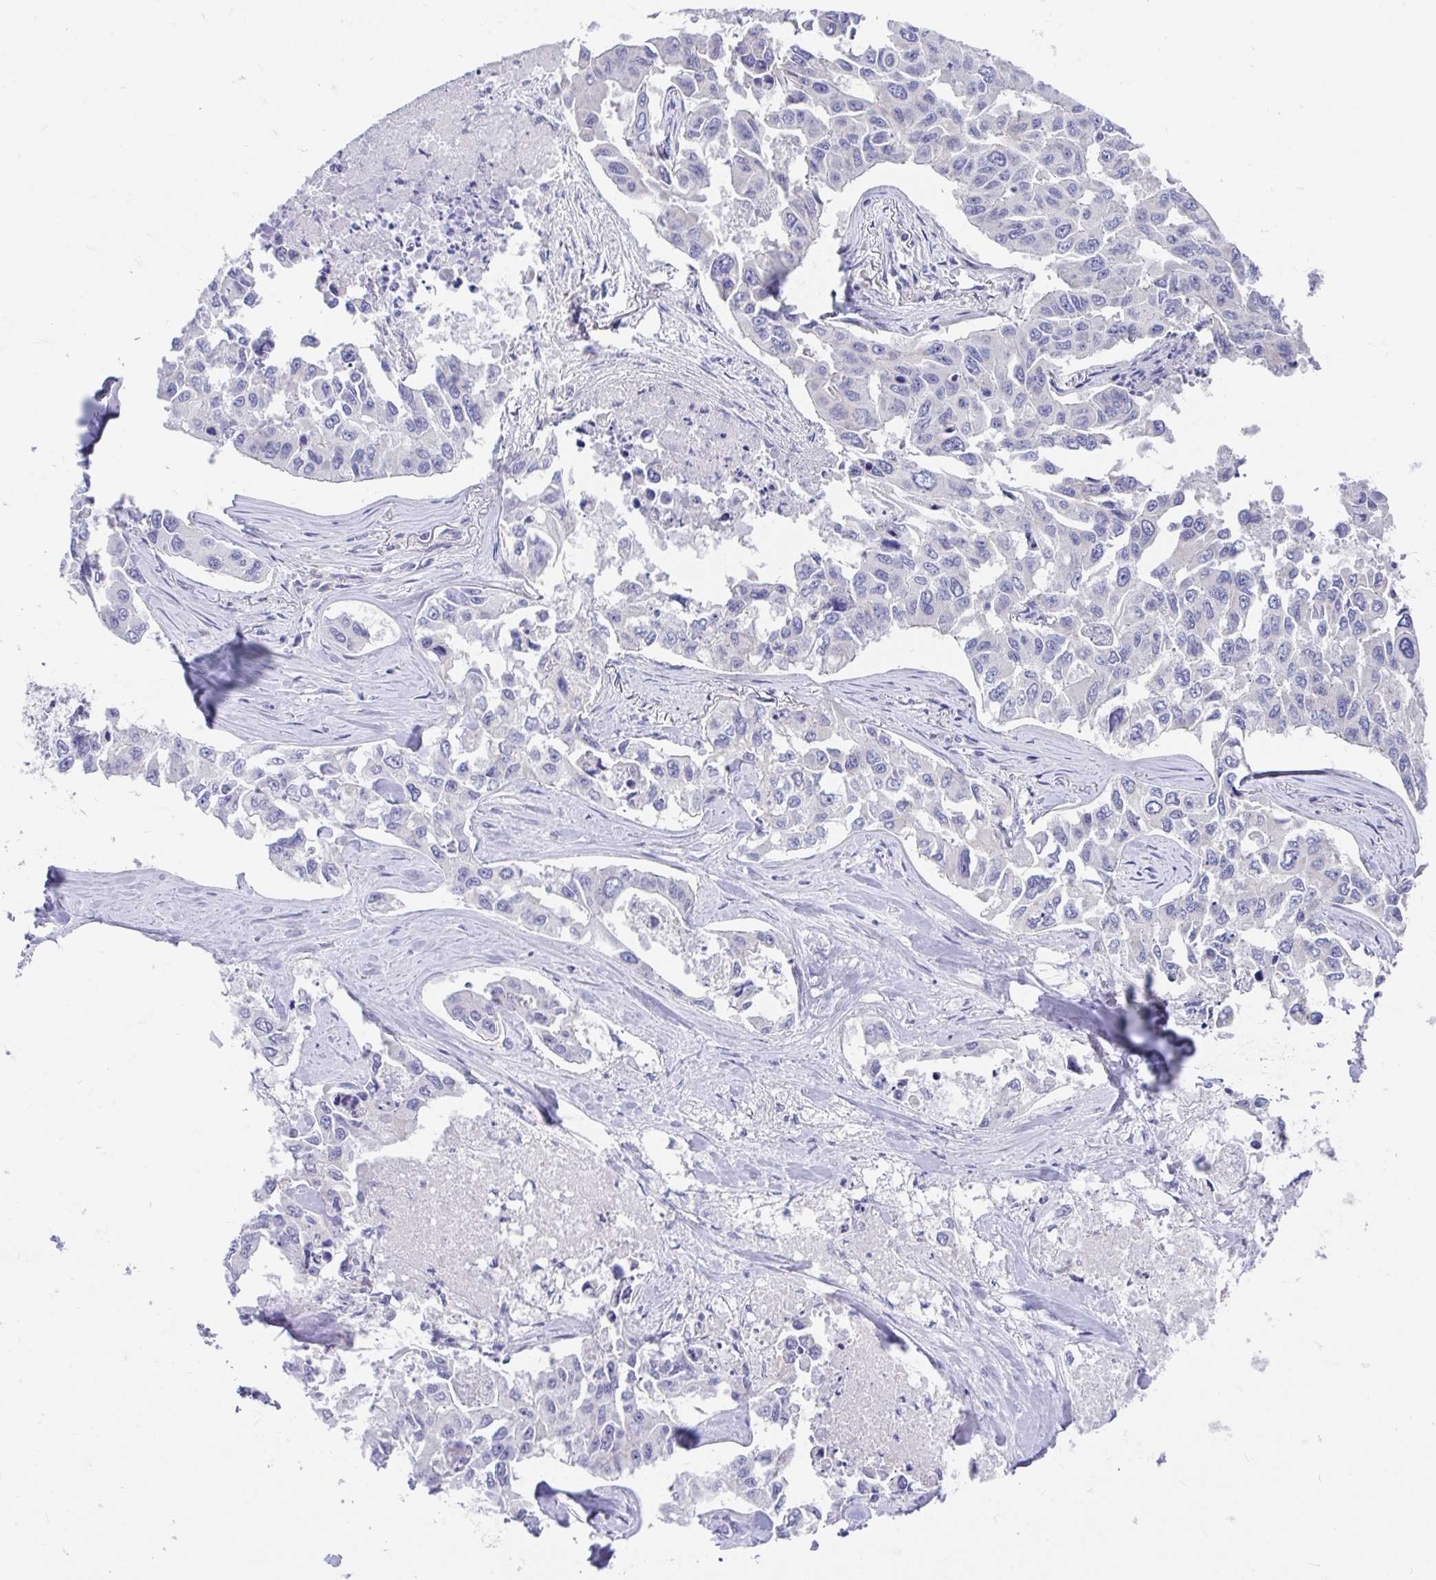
{"staining": {"intensity": "negative", "quantity": "none", "location": "none"}, "tissue": "lung cancer", "cell_type": "Tumor cells", "image_type": "cancer", "snomed": [{"axis": "morphology", "description": "Adenocarcinoma, NOS"}, {"axis": "topography", "description": "Lung"}], "caption": "Human adenocarcinoma (lung) stained for a protein using immunohistochemistry (IHC) reveals no staining in tumor cells.", "gene": "CCSAP", "patient": {"sex": "male", "age": 64}}